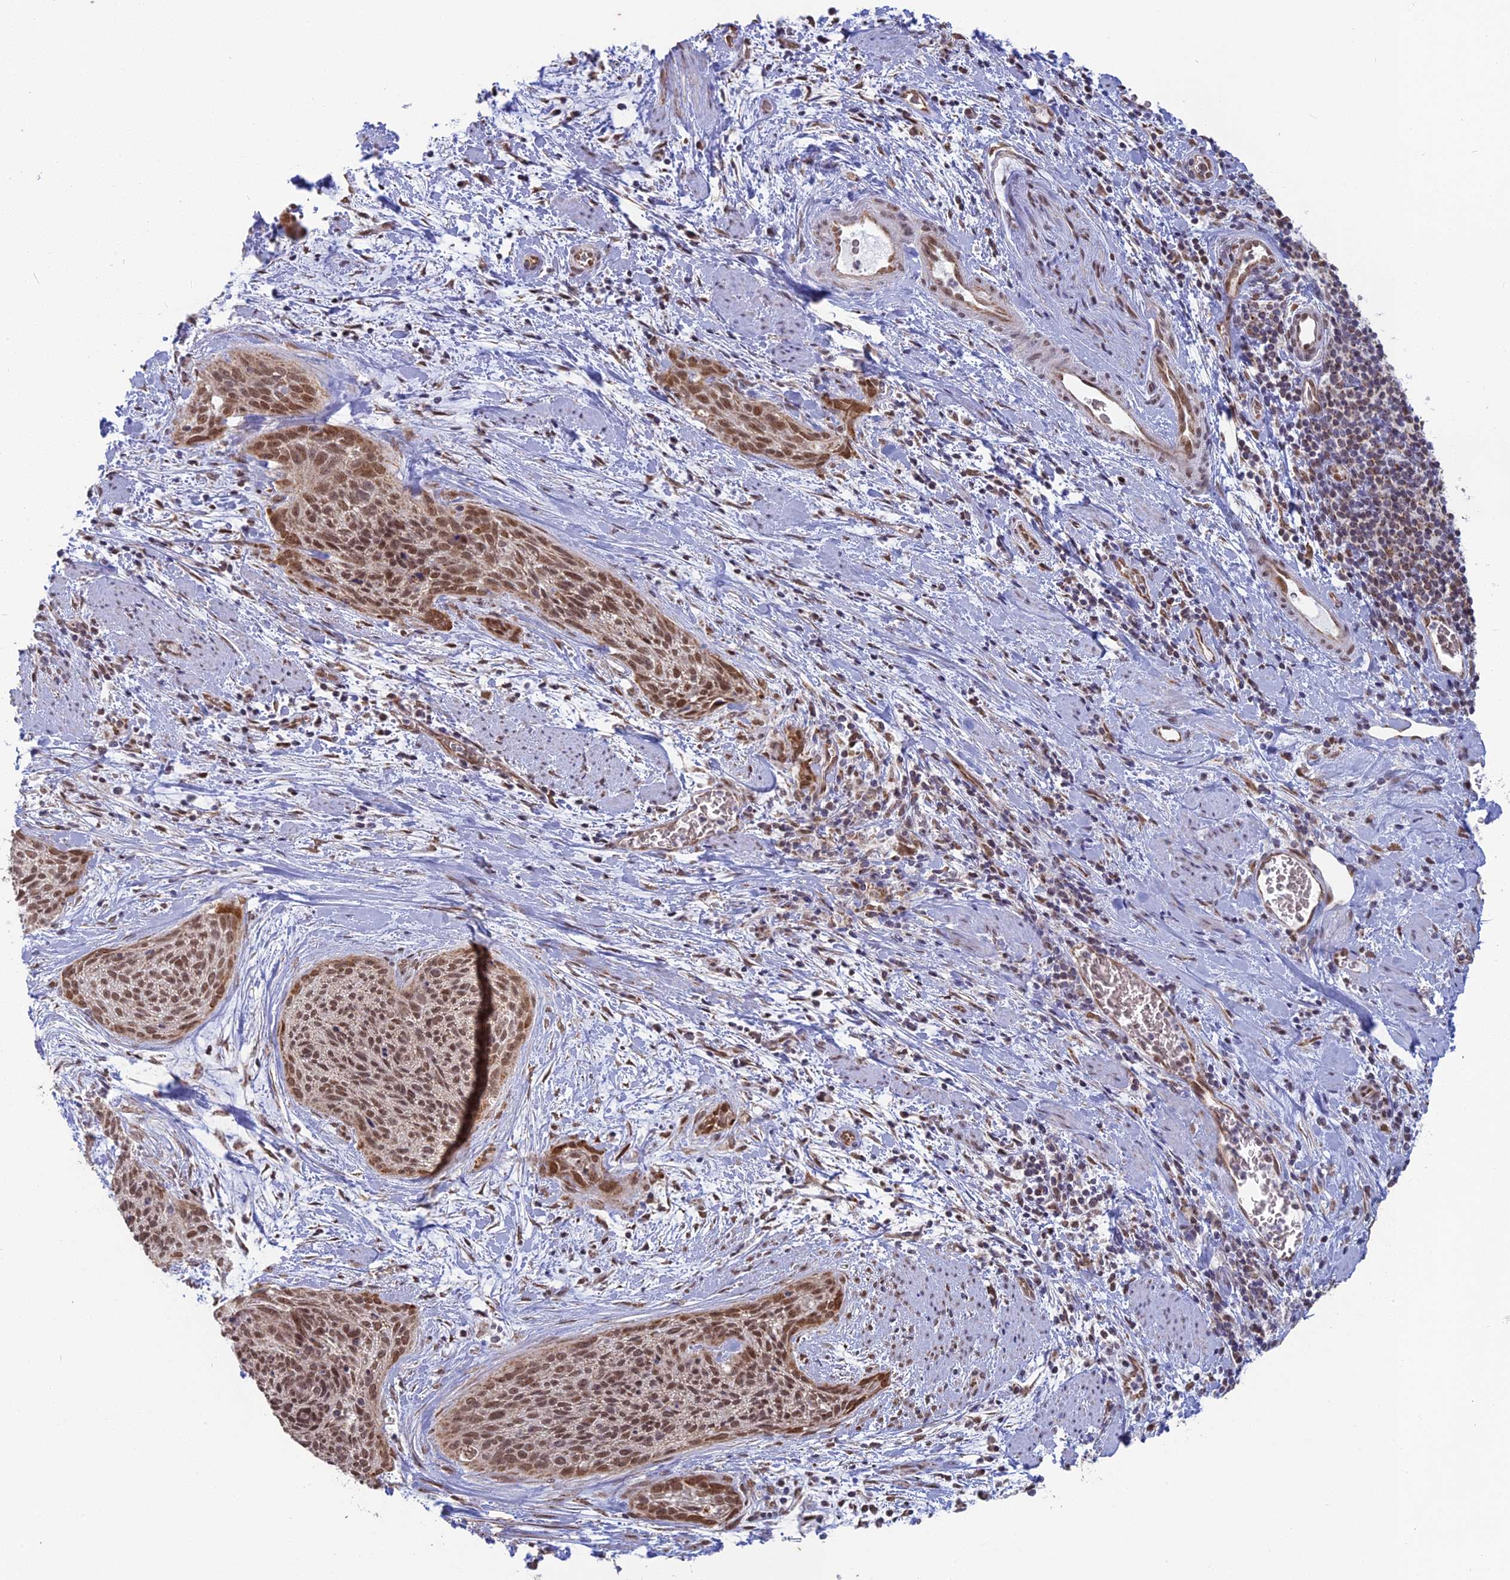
{"staining": {"intensity": "moderate", "quantity": ">75%", "location": "nuclear"}, "tissue": "cervical cancer", "cell_type": "Tumor cells", "image_type": "cancer", "snomed": [{"axis": "morphology", "description": "Squamous cell carcinoma, NOS"}, {"axis": "topography", "description": "Cervix"}], "caption": "This histopathology image reveals immunohistochemistry (IHC) staining of cervical cancer, with medium moderate nuclear positivity in approximately >75% of tumor cells.", "gene": "ARHGAP40", "patient": {"sex": "female", "age": 55}}